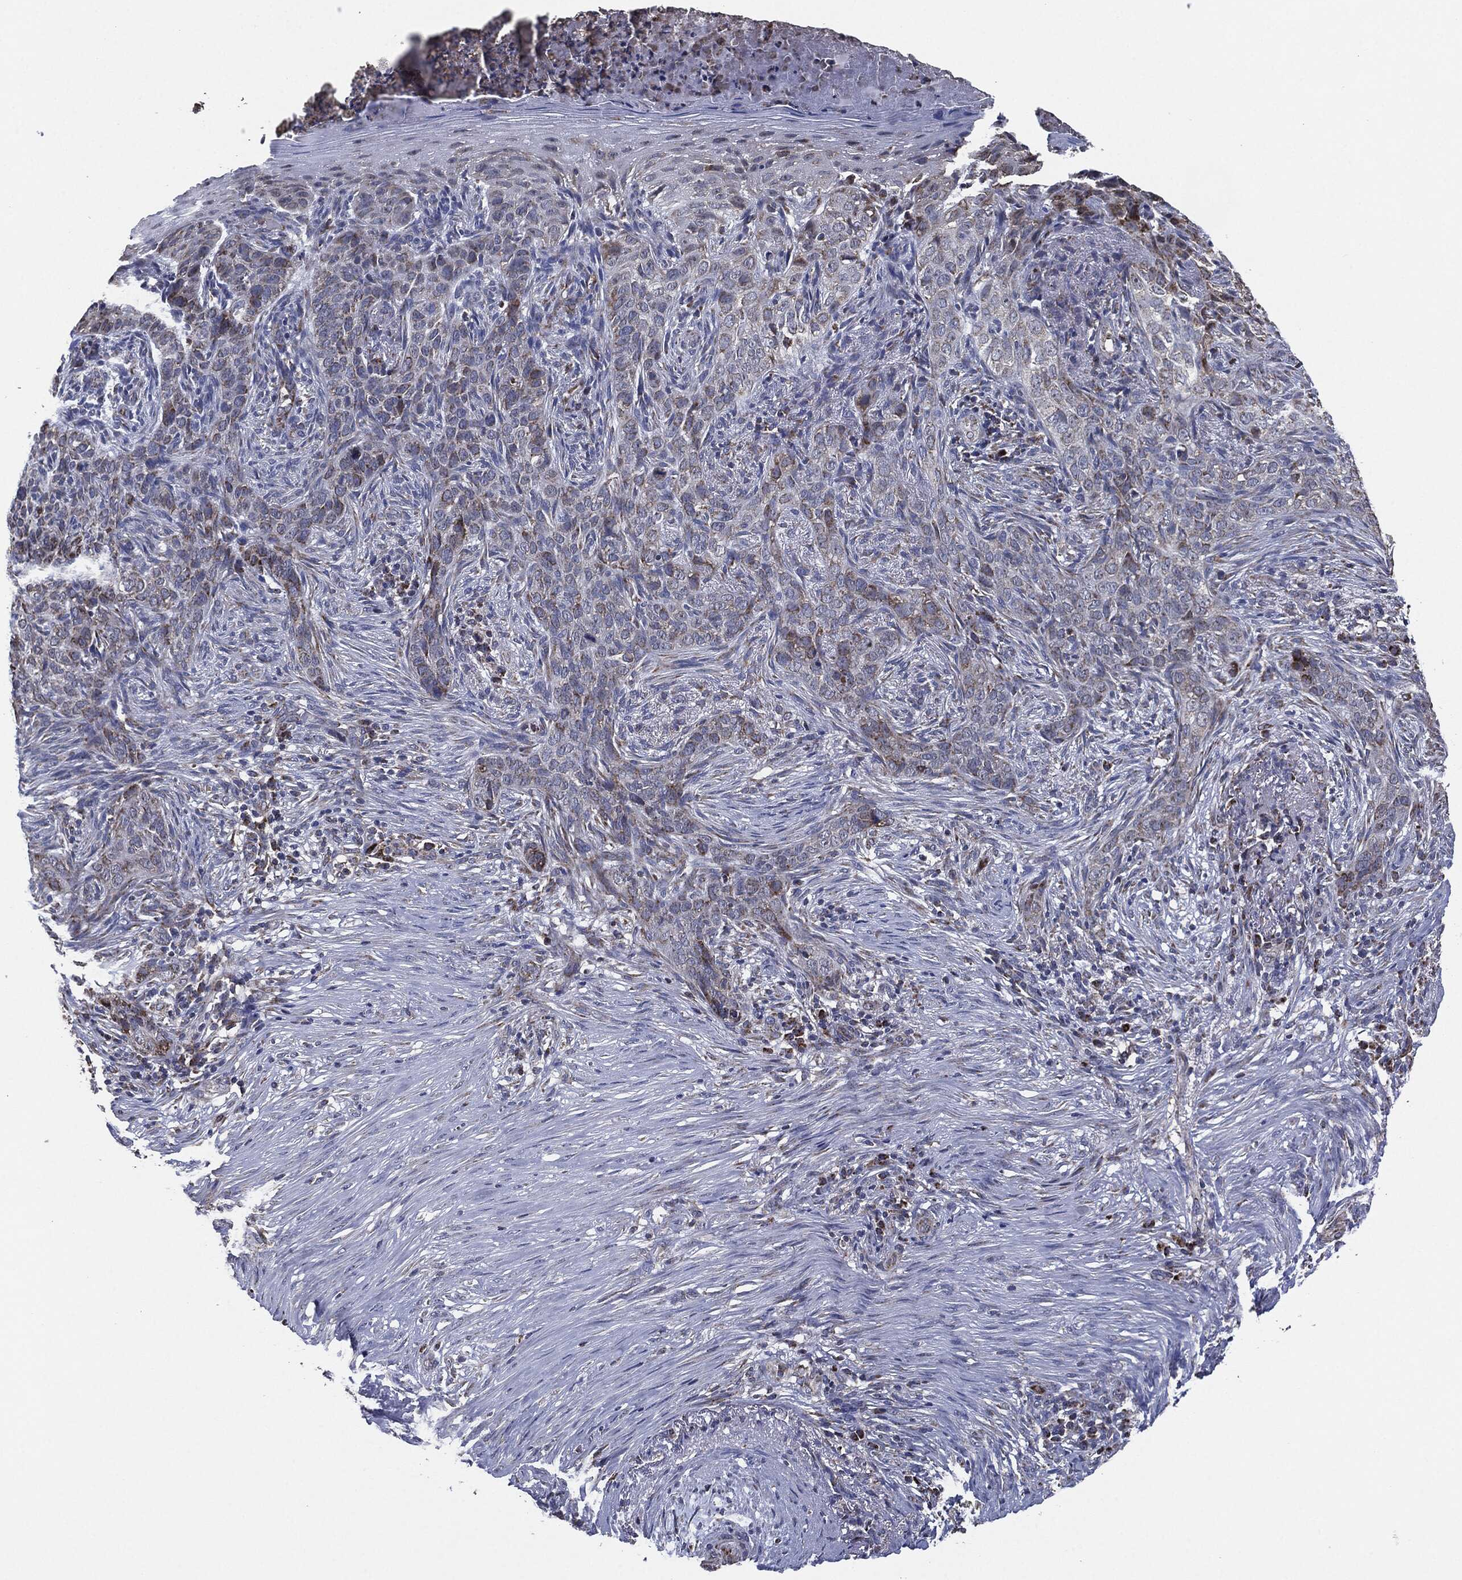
{"staining": {"intensity": "moderate", "quantity": "<25%", "location": "cytoplasmic/membranous"}, "tissue": "skin cancer", "cell_type": "Tumor cells", "image_type": "cancer", "snomed": [{"axis": "morphology", "description": "Squamous cell carcinoma, NOS"}, {"axis": "topography", "description": "Skin"}], "caption": "Squamous cell carcinoma (skin) stained with immunohistochemistry (IHC) shows moderate cytoplasmic/membranous positivity in about <25% of tumor cells. The staining was performed using DAB, with brown indicating positive protein expression. Nuclei are stained blue with hematoxylin.", "gene": "NDUFV2", "patient": {"sex": "male", "age": 88}}